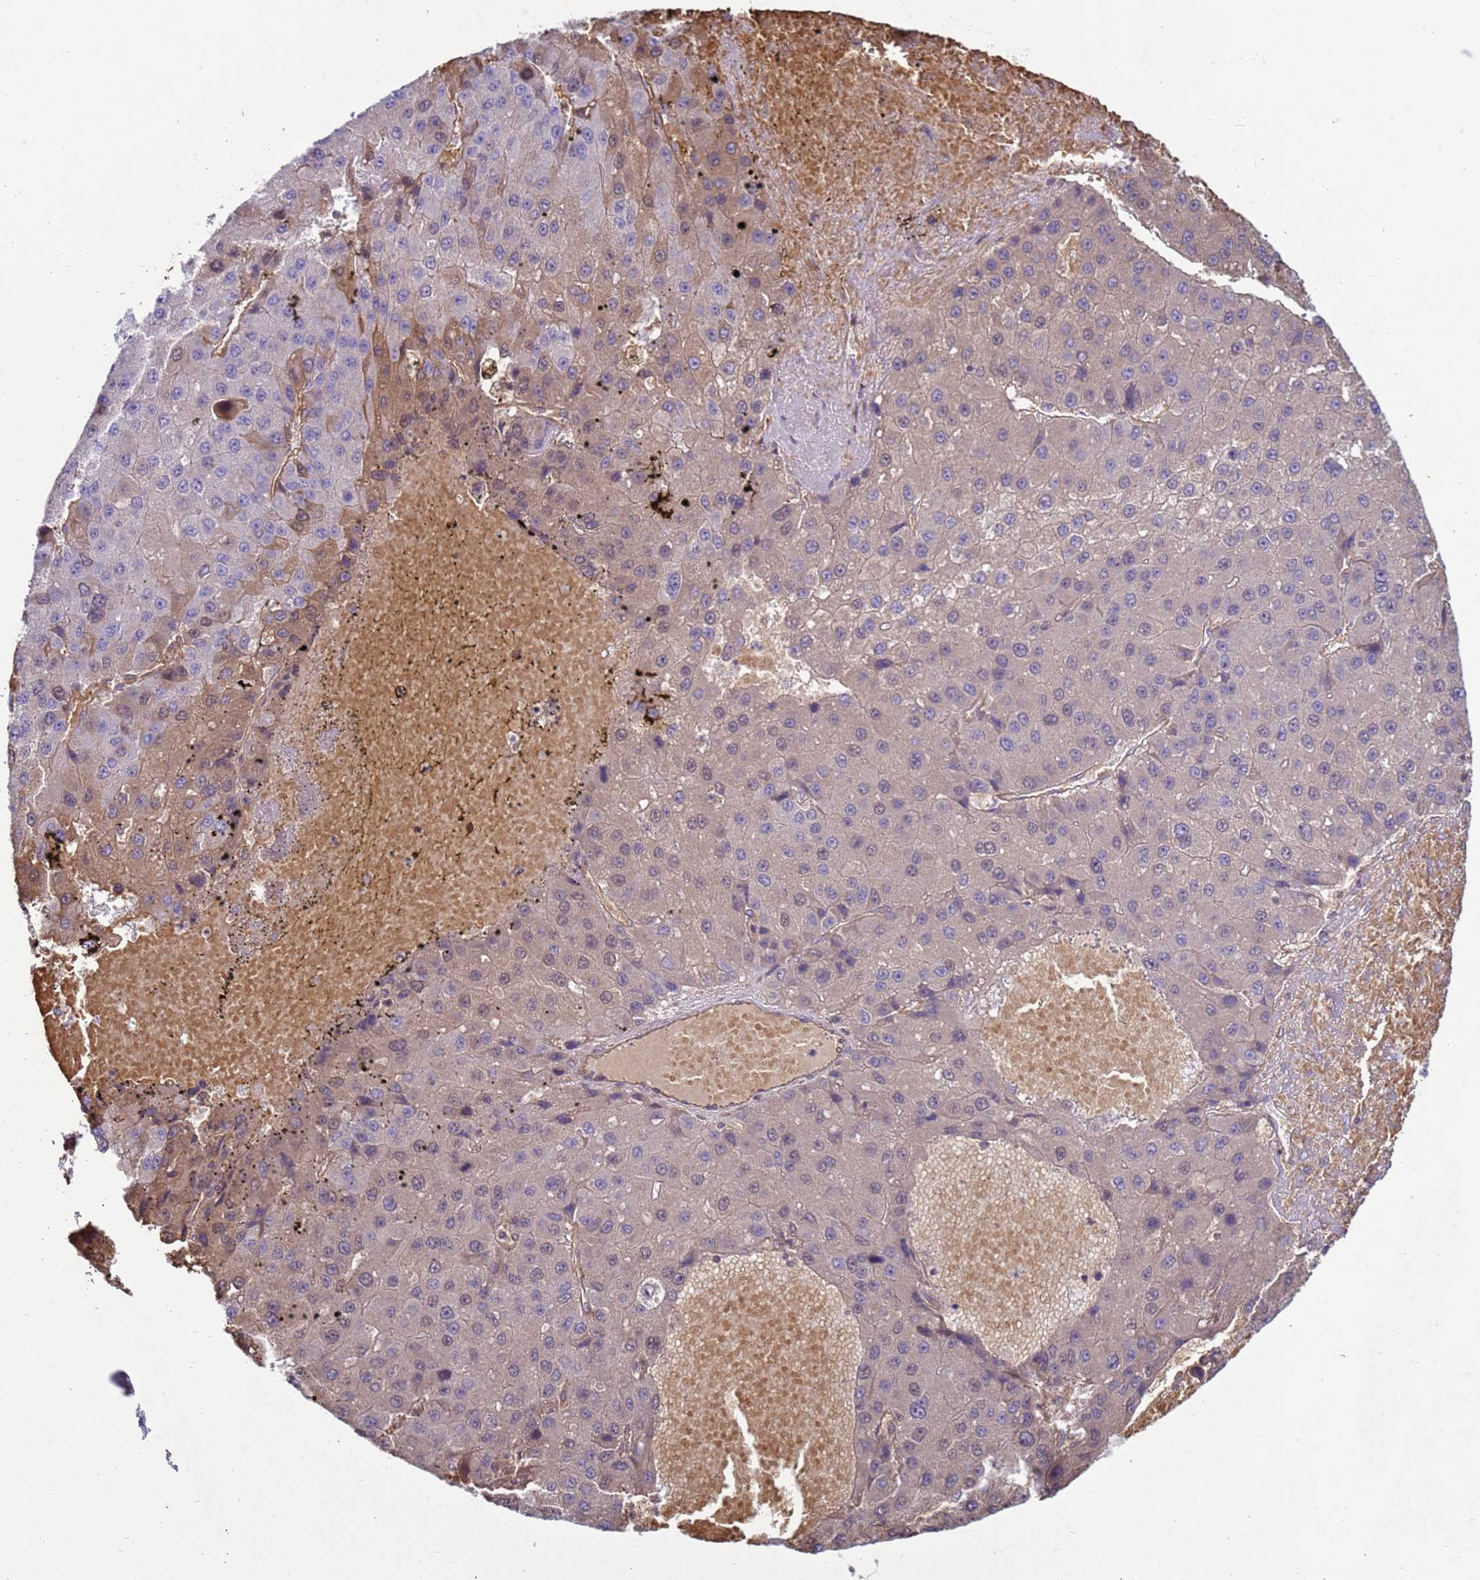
{"staining": {"intensity": "weak", "quantity": "<25%", "location": "cytoplasmic/membranous,nuclear"}, "tissue": "liver cancer", "cell_type": "Tumor cells", "image_type": "cancer", "snomed": [{"axis": "morphology", "description": "Carcinoma, Hepatocellular, NOS"}, {"axis": "topography", "description": "Liver"}], "caption": "This is an immunohistochemistry (IHC) image of human liver cancer. There is no expression in tumor cells.", "gene": "SGIP1", "patient": {"sex": "female", "age": 73}}